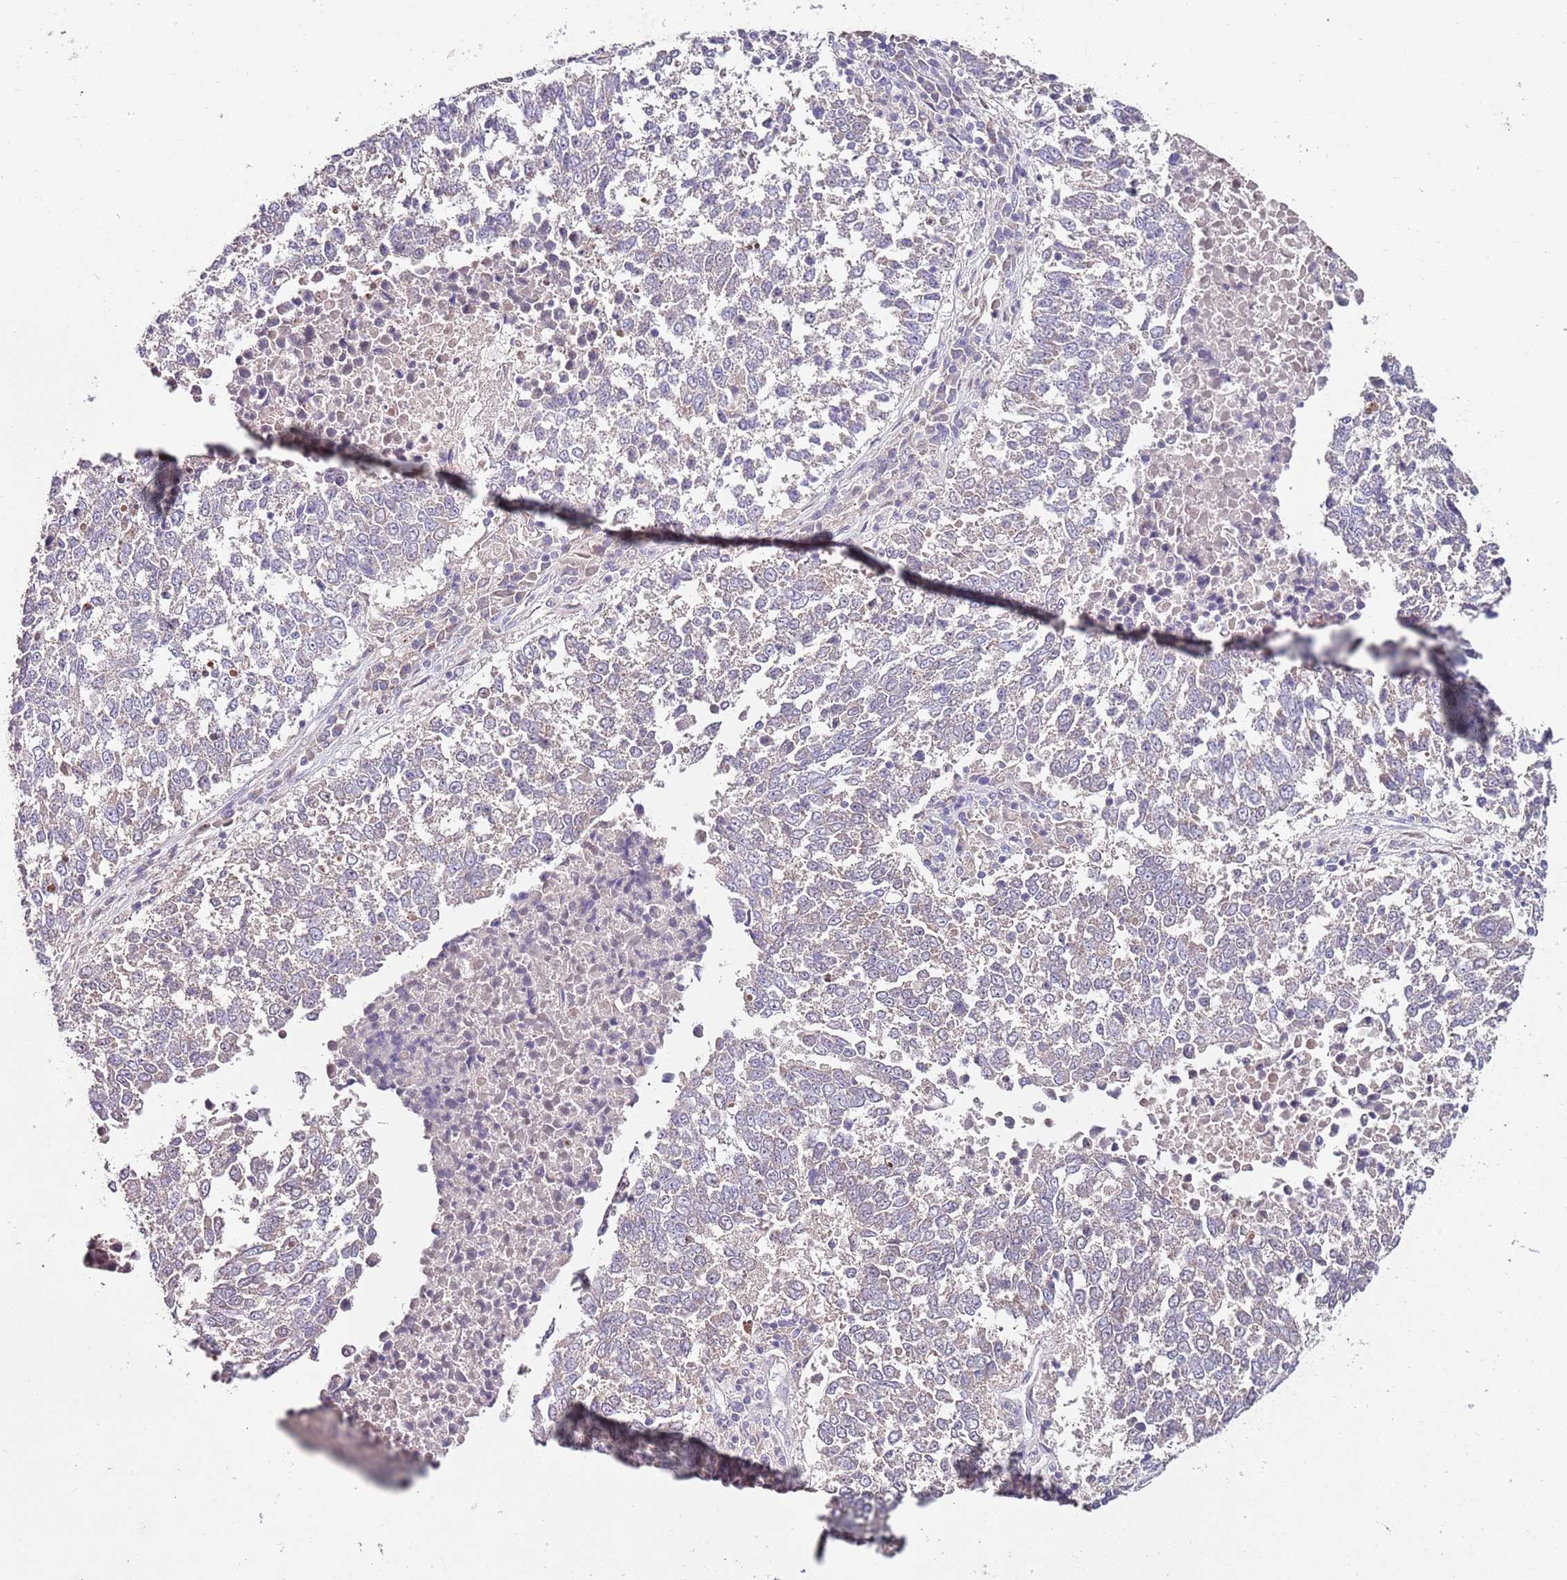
{"staining": {"intensity": "negative", "quantity": "none", "location": "none"}, "tissue": "lung cancer", "cell_type": "Tumor cells", "image_type": "cancer", "snomed": [{"axis": "morphology", "description": "Squamous cell carcinoma, NOS"}, {"axis": "topography", "description": "Lung"}], "caption": "DAB immunohistochemical staining of human lung cancer reveals no significant expression in tumor cells.", "gene": "NRDE2", "patient": {"sex": "male", "age": 73}}